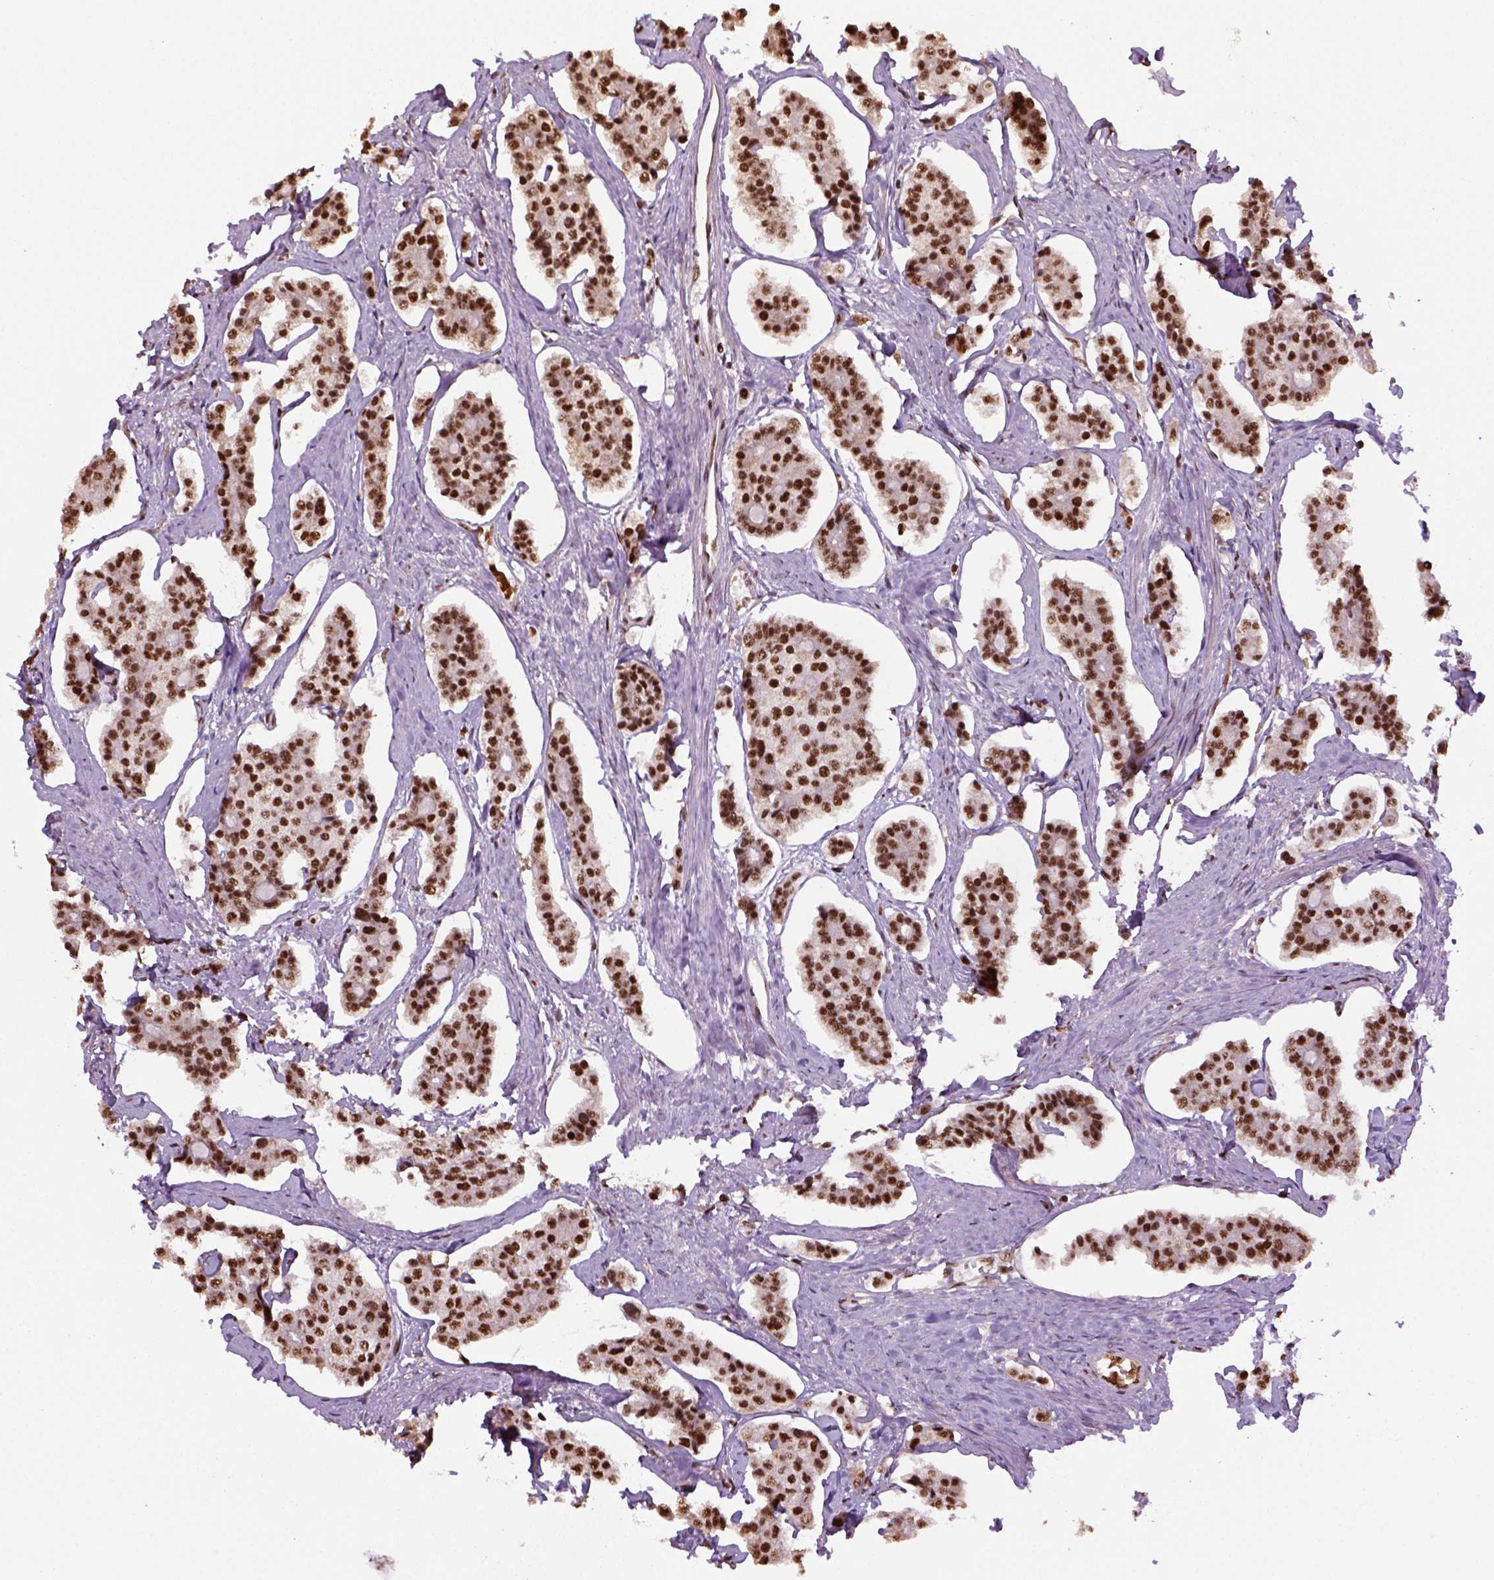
{"staining": {"intensity": "strong", "quantity": ">75%", "location": "nuclear"}, "tissue": "carcinoid", "cell_type": "Tumor cells", "image_type": "cancer", "snomed": [{"axis": "morphology", "description": "Carcinoid, malignant, NOS"}, {"axis": "topography", "description": "Small intestine"}], "caption": "High-power microscopy captured an immunohistochemistry (IHC) histopathology image of malignant carcinoid, revealing strong nuclear positivity in about >75% of tumor cells. (Brightfield microscopy of DAB IHC at high magnification).", "gene": "CCAR1", "patient": {"sex": "female", "age": 65}}